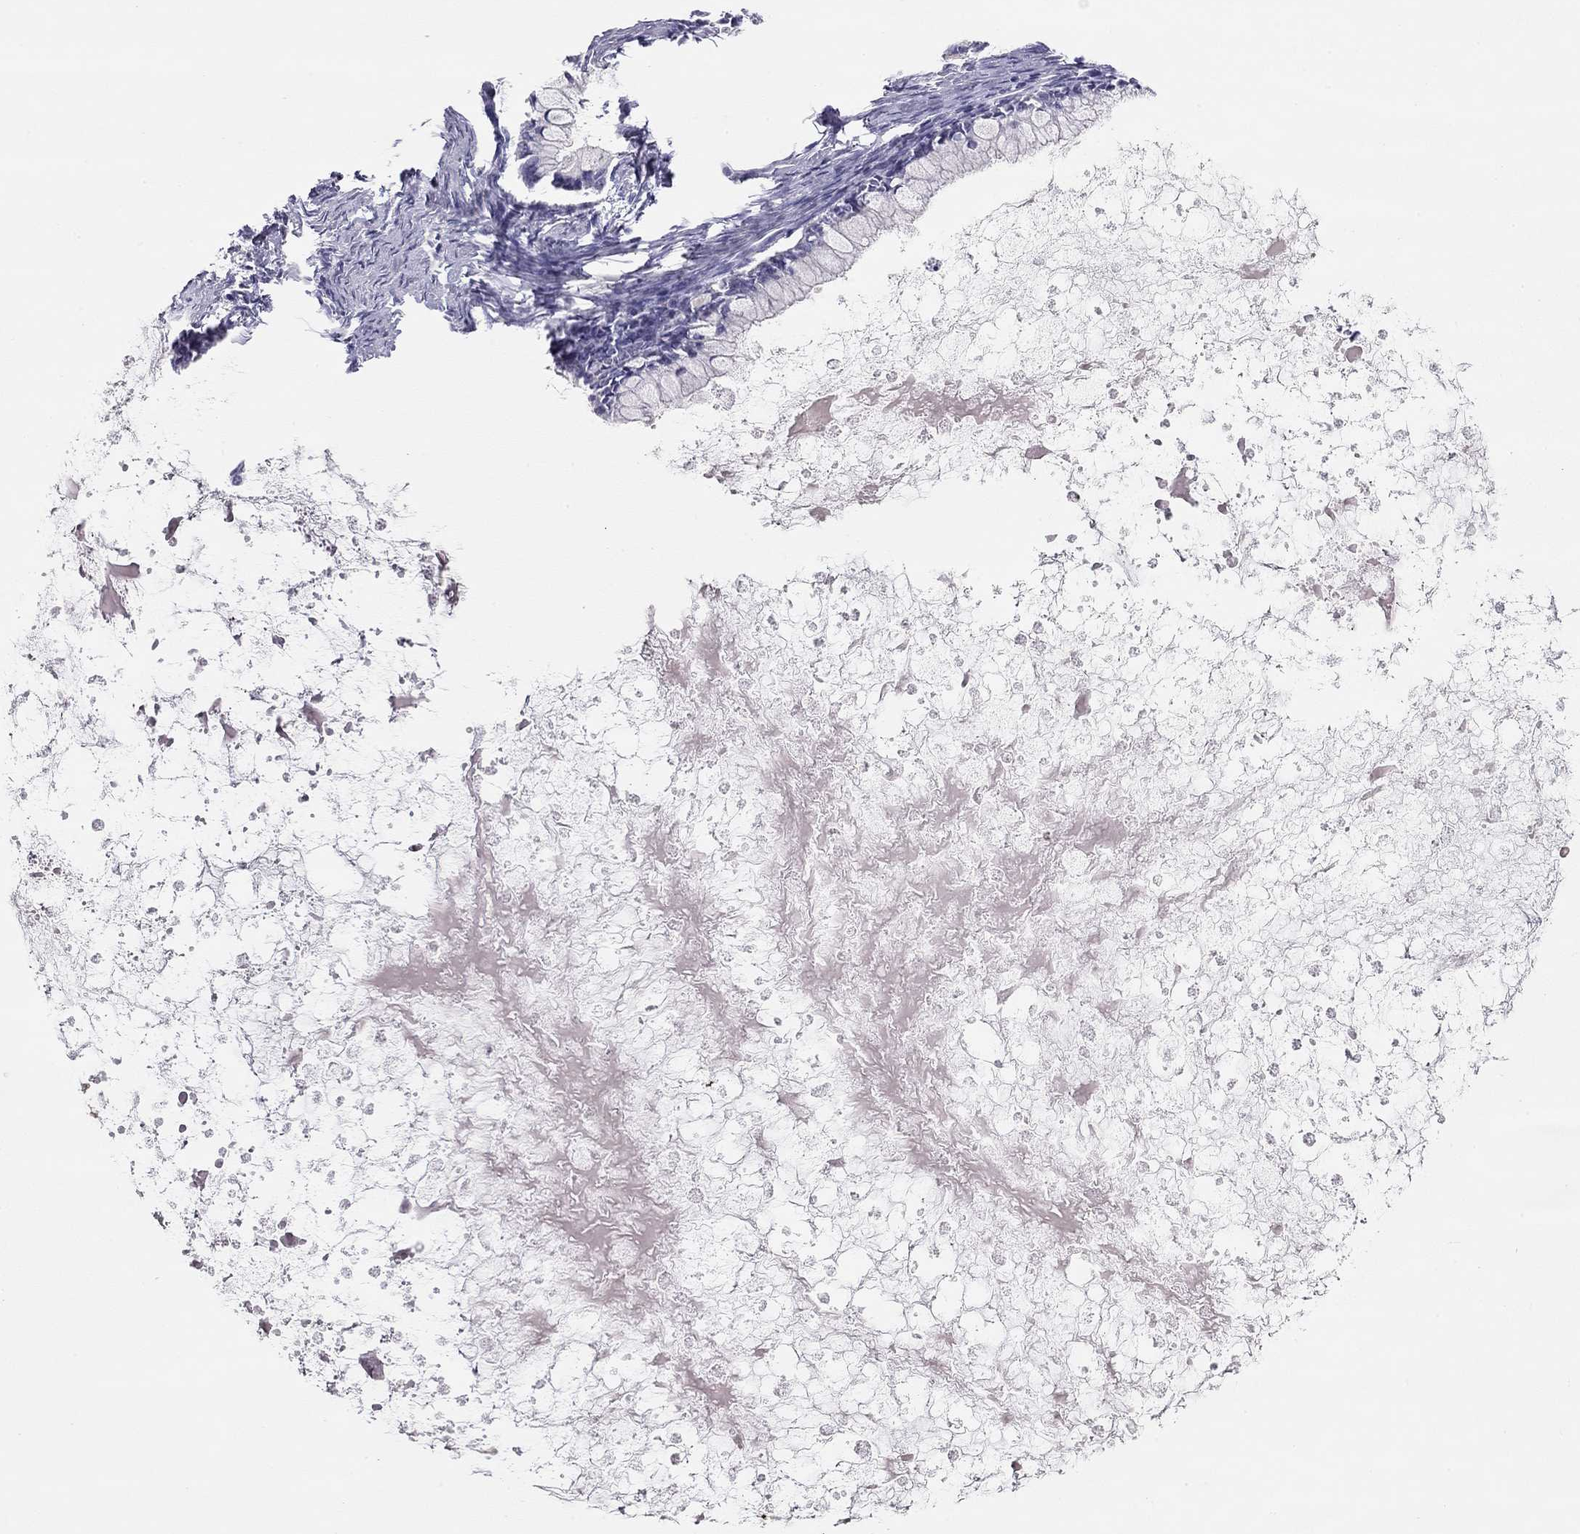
{"staining": {"intensity": "negative", "quantity": "none", "location": "none"}, "tissue": "ovarian cancer", "cell_type": "Tumor cells", "image_type": "cancer", "snomed": [{"axis": "morphology", "description": "Cystadenocarcinoma, mucinous, NOS"}, {"axis": "topography", "description": "Ovary"}], "caption": "The immunohistochemistry (IHC) image has no significant staining in tumor cells of mucinous cystadenocarcinoma (ovarian) tissue. (DAB (3,3'-diaminobenzidine) immunohistochemistry (IHC) with hematoxylin counter stain).", "gene": "KCNV2", "patient": {"sex": "female", "age": 67}}